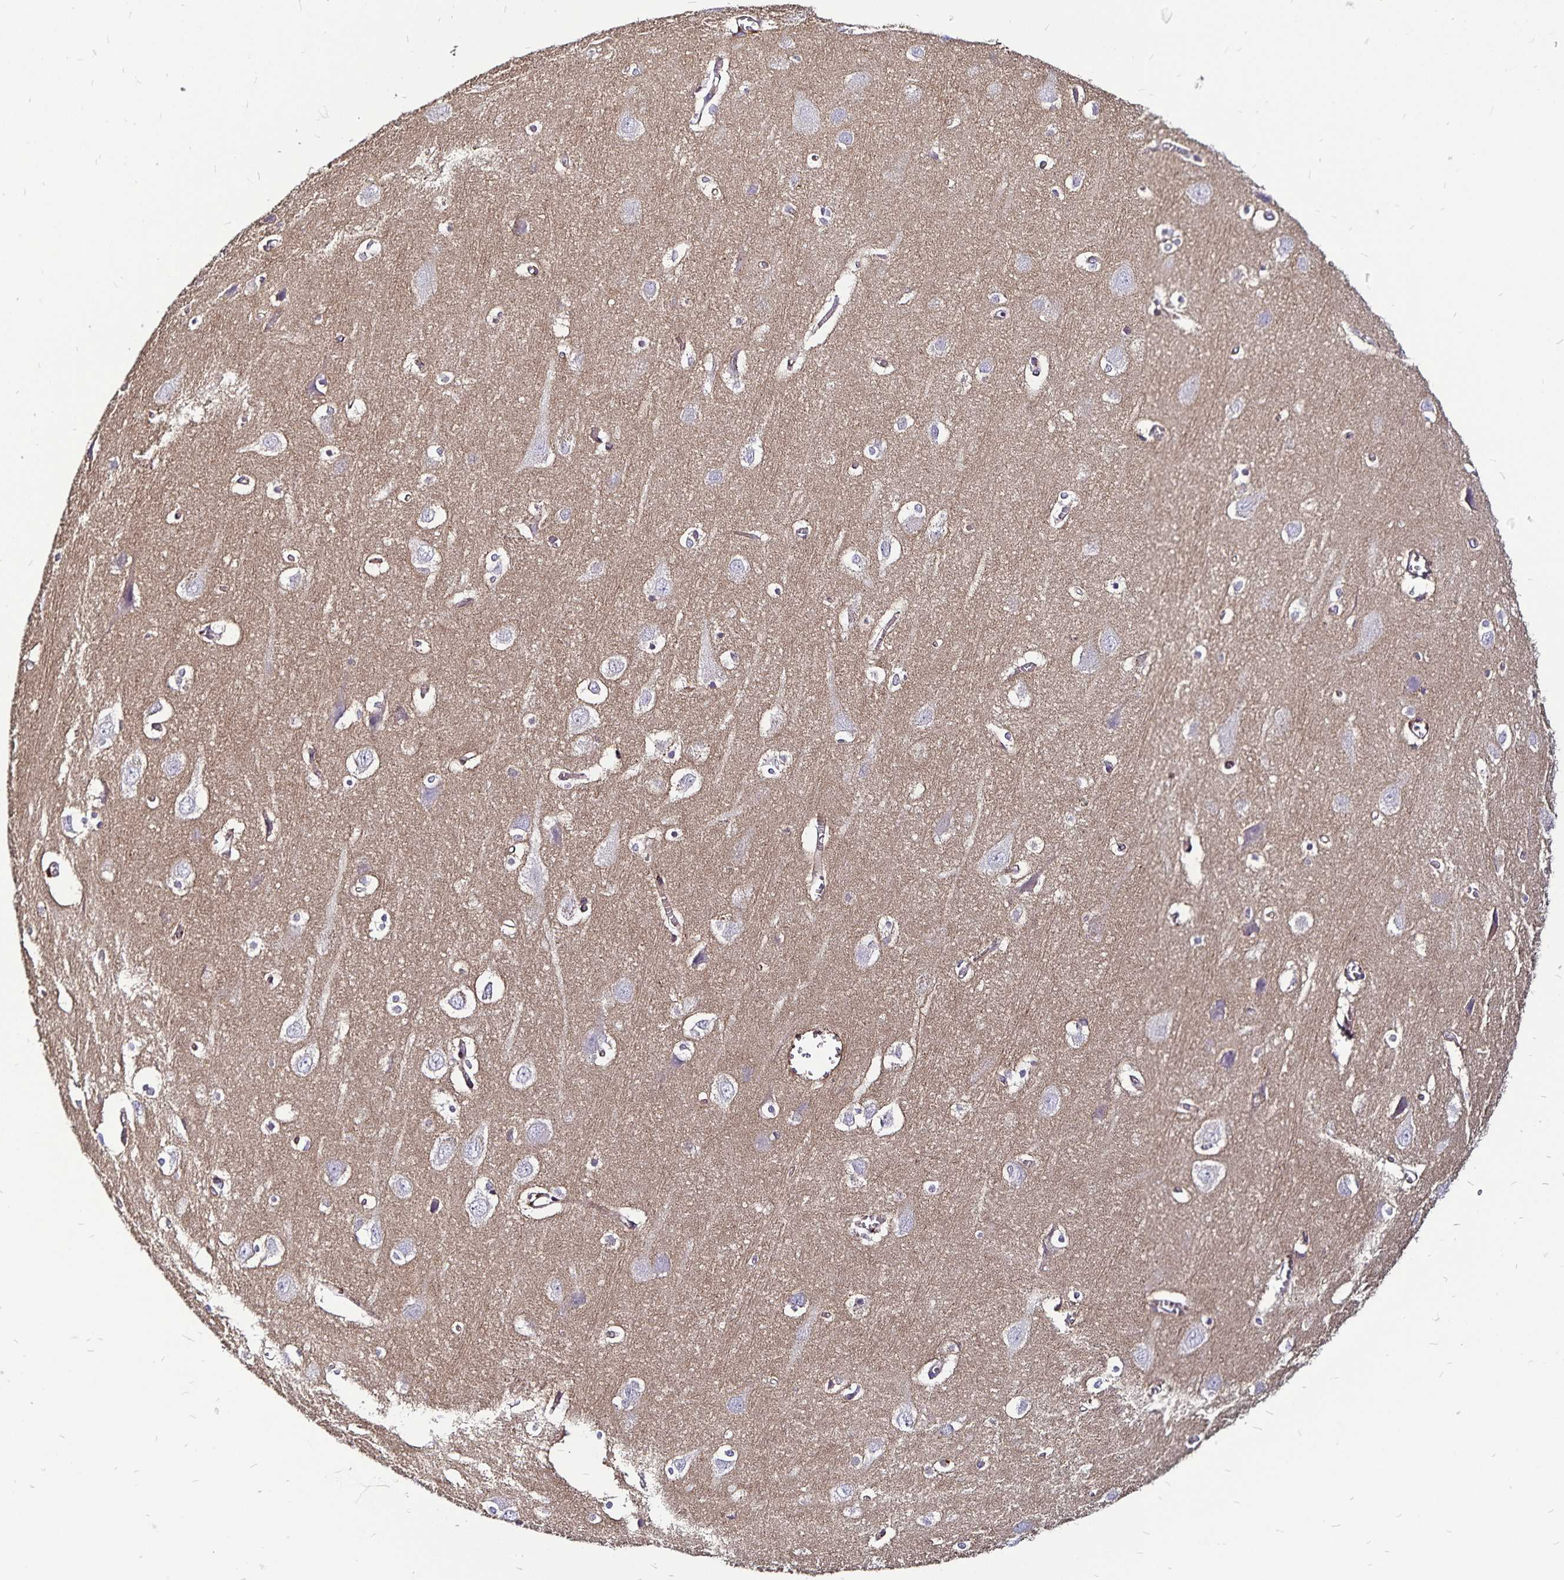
{"staining": {"intensity": "moderate", "quantity": "<25%", "location": "cytoplasmic/membranous"}, "tissue": "cerebral cortex", "cell_type": "Endothelial cells", "image_type": "normal", "snomed": [{"axis": "morphology", "description": "Normal tissue, NOS"}, {"axis": "topography", "description": "Cerebral cortex"}], "caption": "Immunohistochemistry (IHC) of benign cerebral cortex exhibits low levels of moderate cytoplasmic/membranous staining in approximately <25% of endothelial cells.", "gene": "GNG12", "patient": {"sex": "male", "age": 37}}